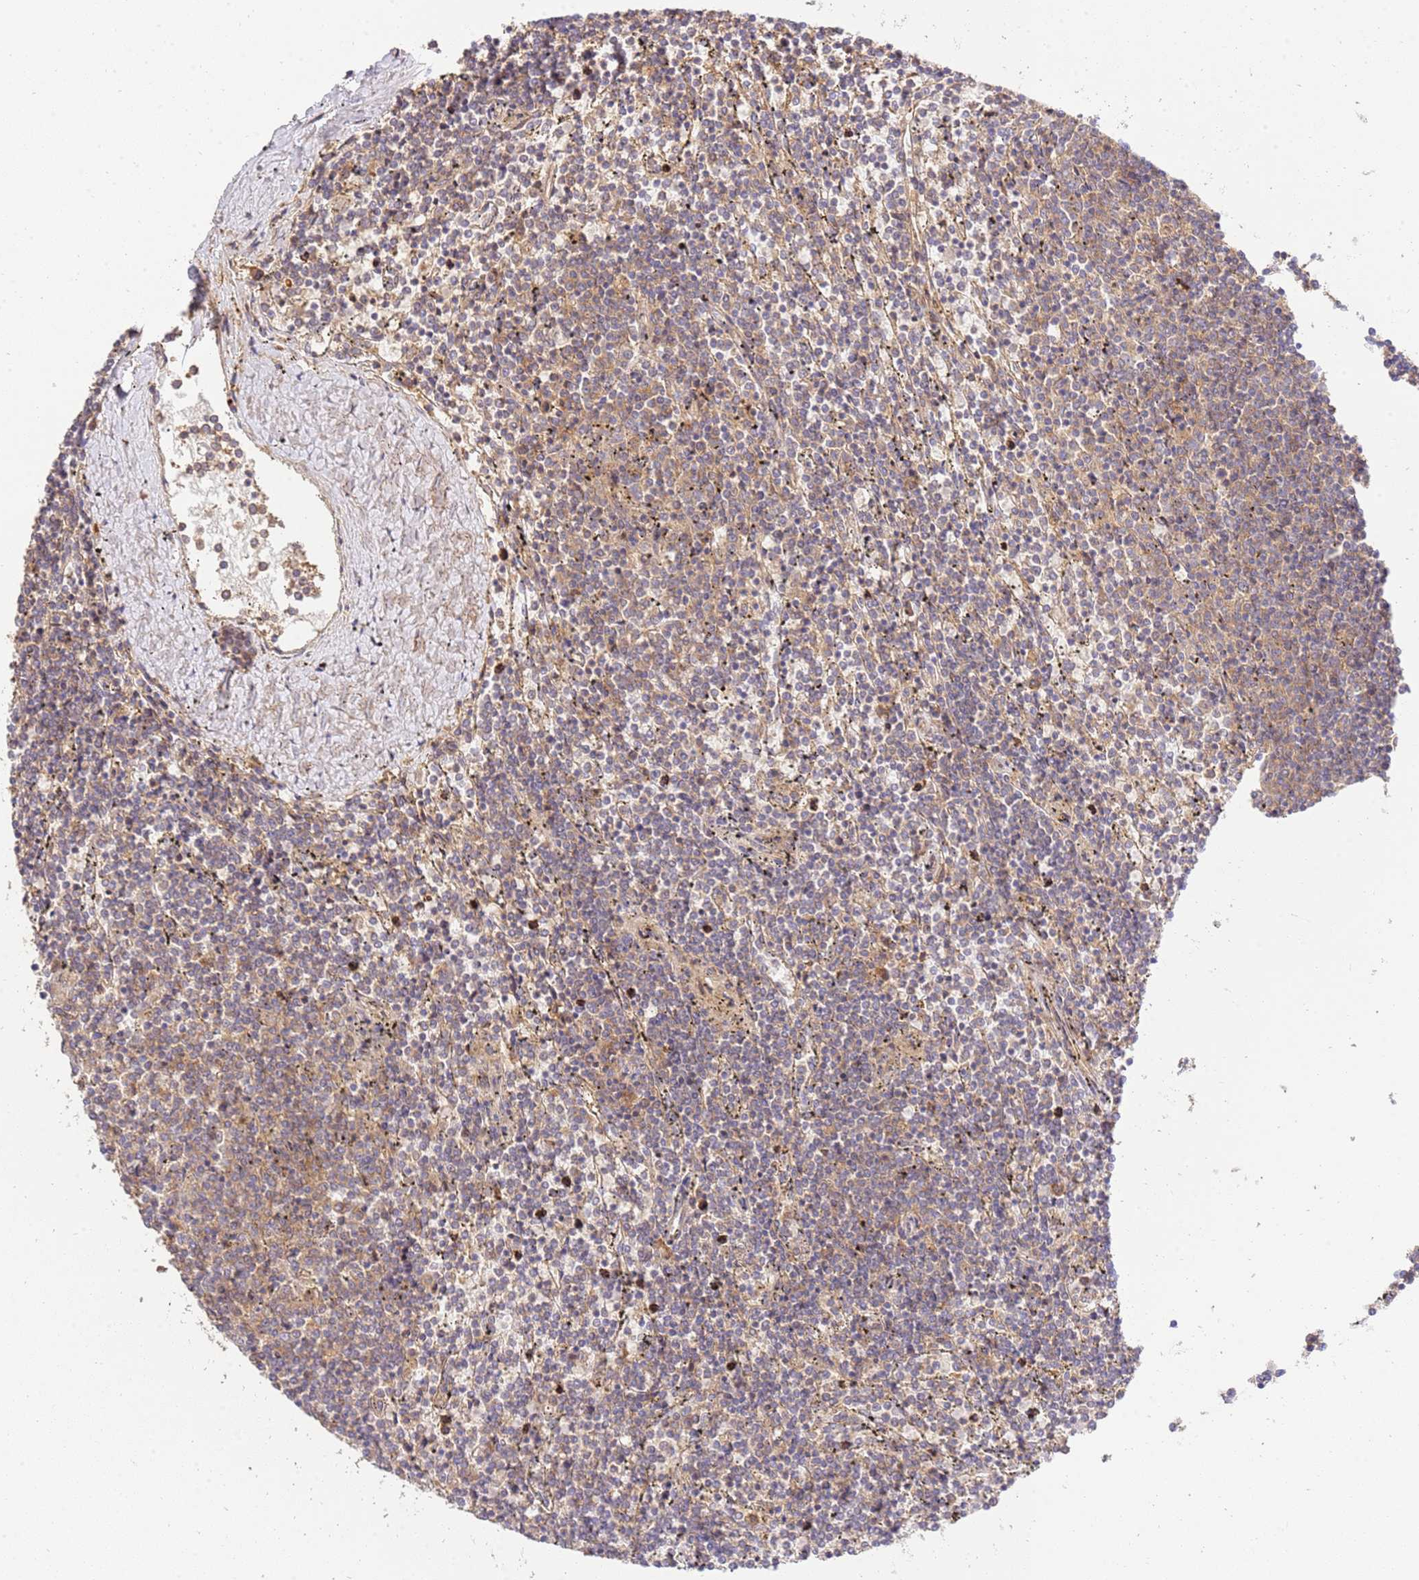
{"staining": {"intensity": "weak", "quantity": "25%-75%", "location": "cytoplasmic/membranous"}, "tissue": "lymphoma", "cell_type": "Tumor cells", "image_type": "cancer", "snomed": [{"axis": "morphology", "description": "Malignant lymphoma, non-Hodgkin's type, Low grade"}, {"axis": "topography", "description": "Spleen"}], "caption": "A high-resolution image shows immunohistochemistry staining of low-grade malignant lymphoma, non-Hodgkin's type, which displays weak cytoplasmic/membranous positivity in about 25%-75% of tumor cells.", "gene": "GAREM1", "patient": {"sex": "female", "age": 50}}